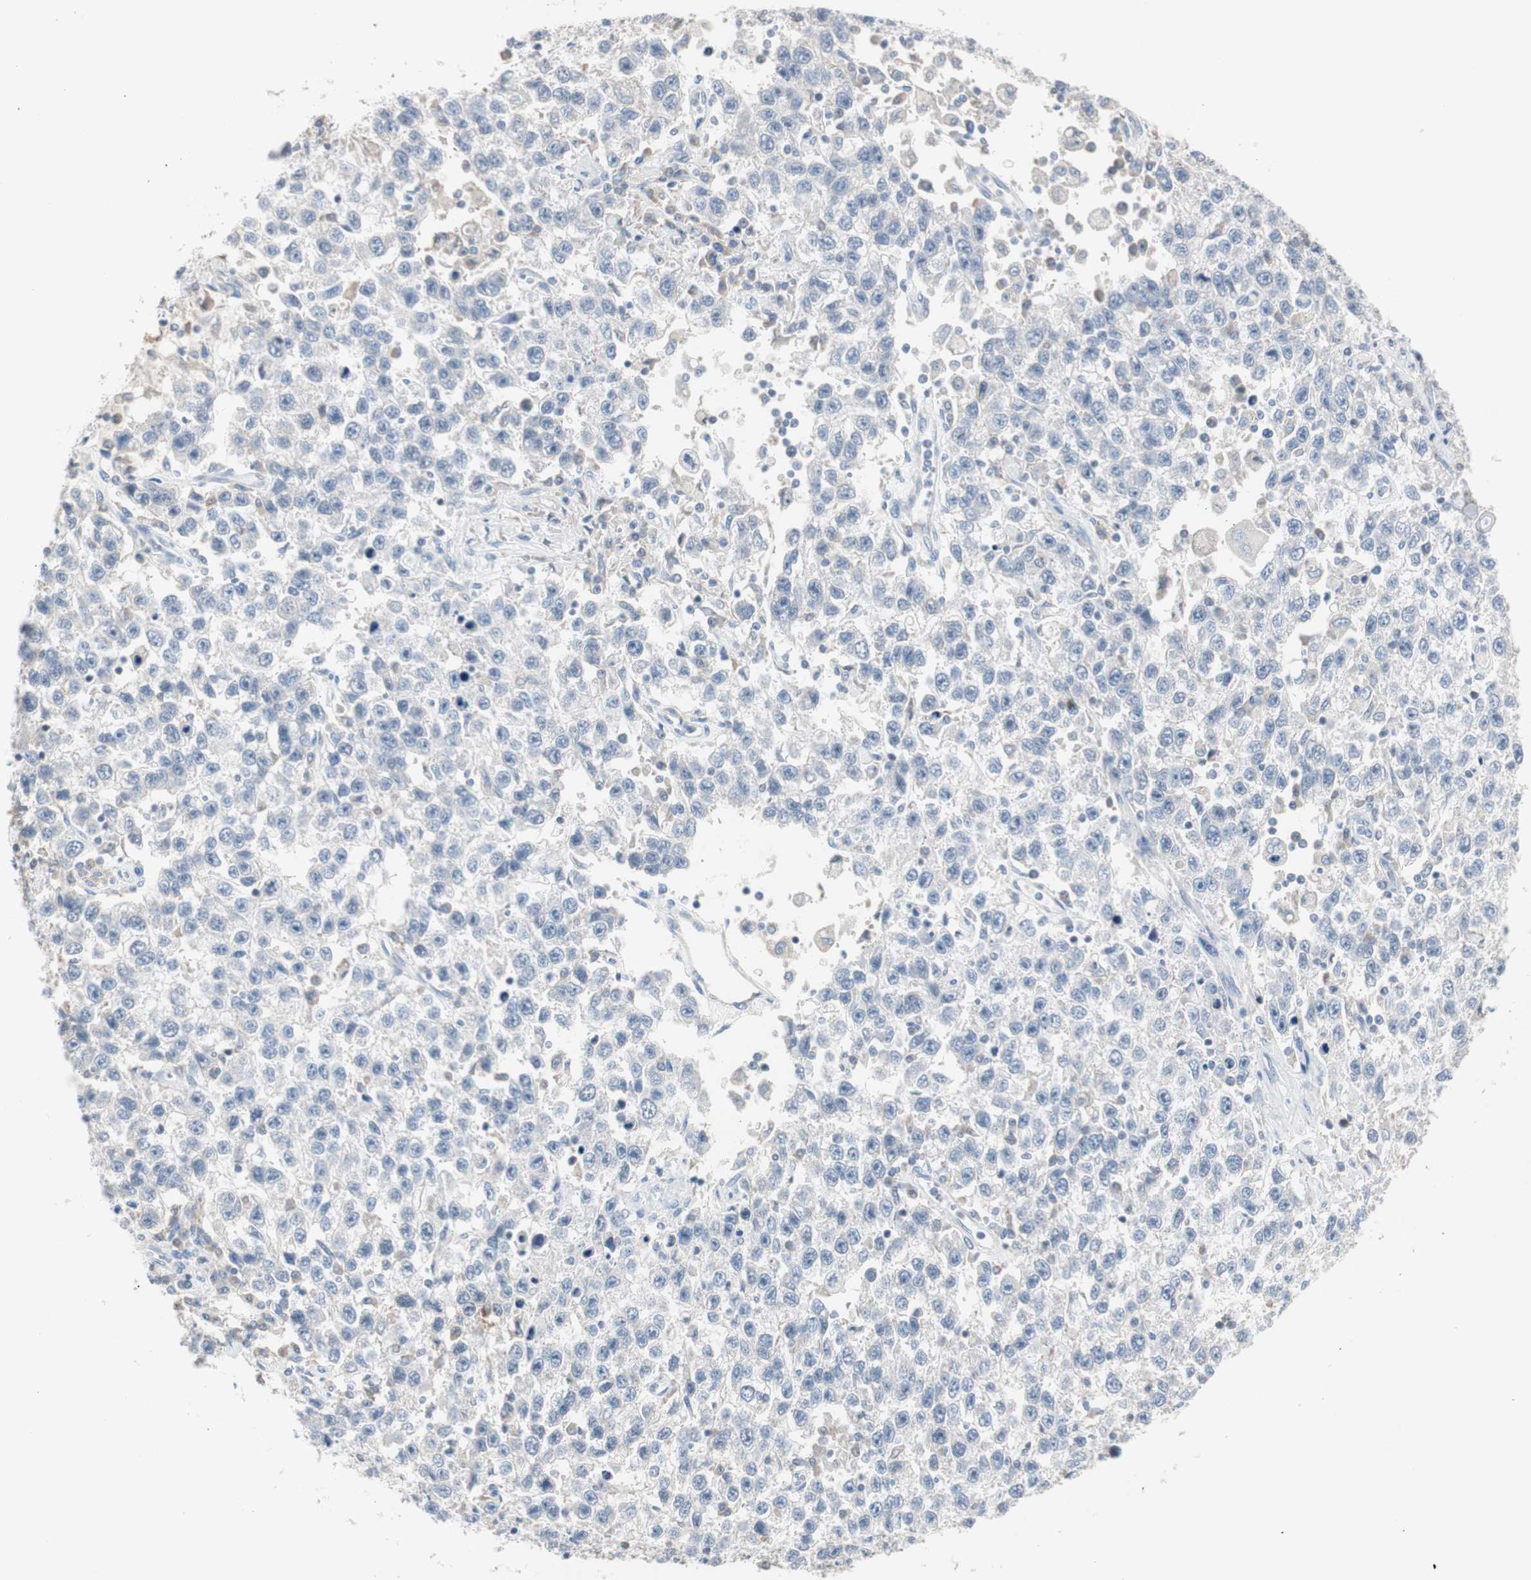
{"staining": {"intensity": "negative", "quantity": "none", "location": "none"}, "tissue": "testis cancer", "cell_type": "Tumor cells", "image_type": "cancer", "snomed": [{"axis": "morphology", "description": "Seminoma, NOS"}, {"axis": "topography", "description": "Testis"}], "caption": "A photomicrograph of human testis cancer is negative for staining in tumor cells.", "gene": "TK1", "patient": {"sex": "male", "age": 41}}